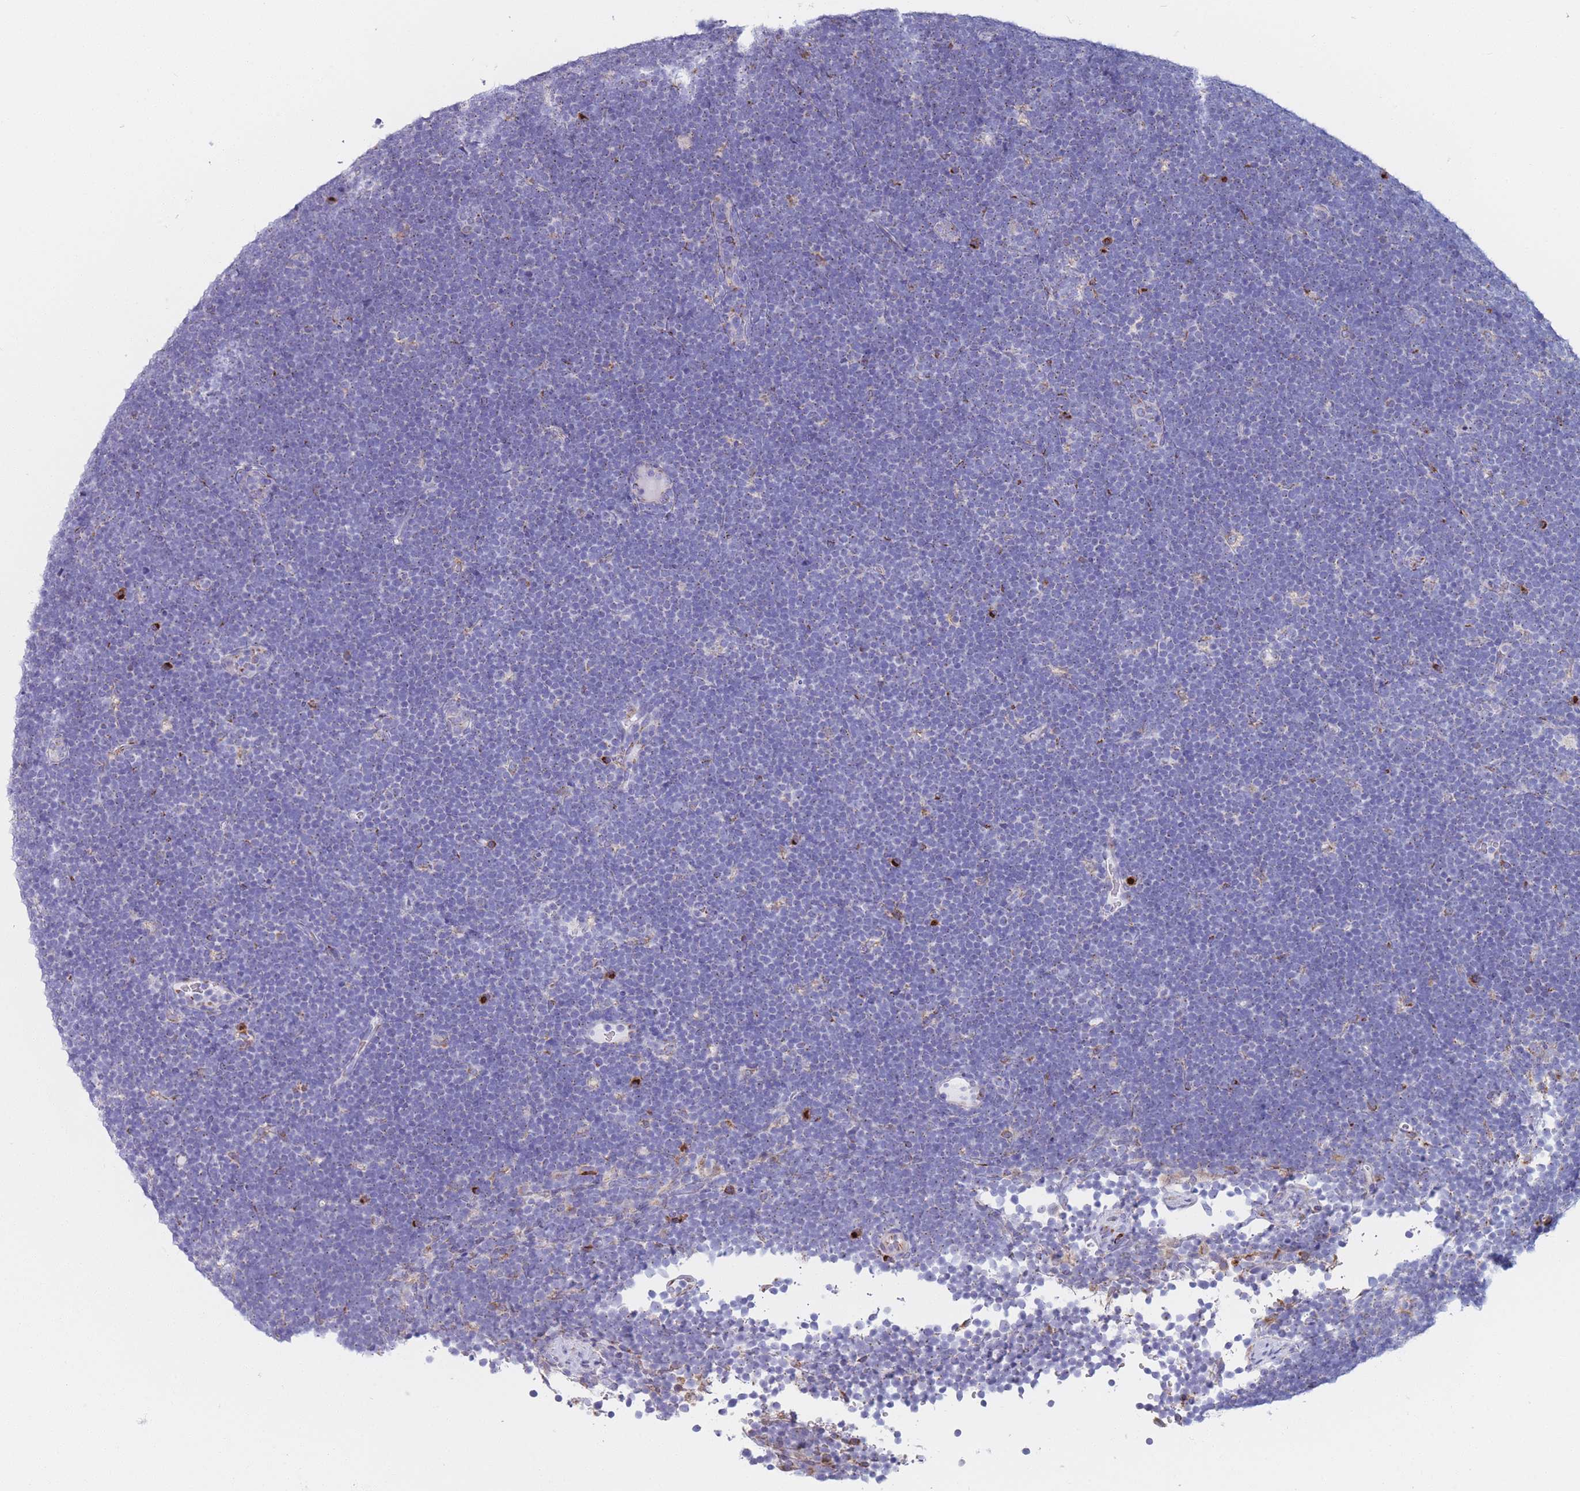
{"staining": {"intensity": "negative", "quantity": "none", "location": "none"}, "tissue": "lymphoma", "cell_type": "Tumor cells", "image_type": "cancer", "snomed": [{"axis": "morphology", "description": "Malignant lymphoma, non-Hodgkin's type, High grade"}, {"axis": "topography", "description": "Lymph node"}], "caption": "Lymphoma was stained to show a protein in brown. There is no significant staining in tumor cells.", "gene": "MRPL30", "patient": {"sex": "male", "age": 13}}